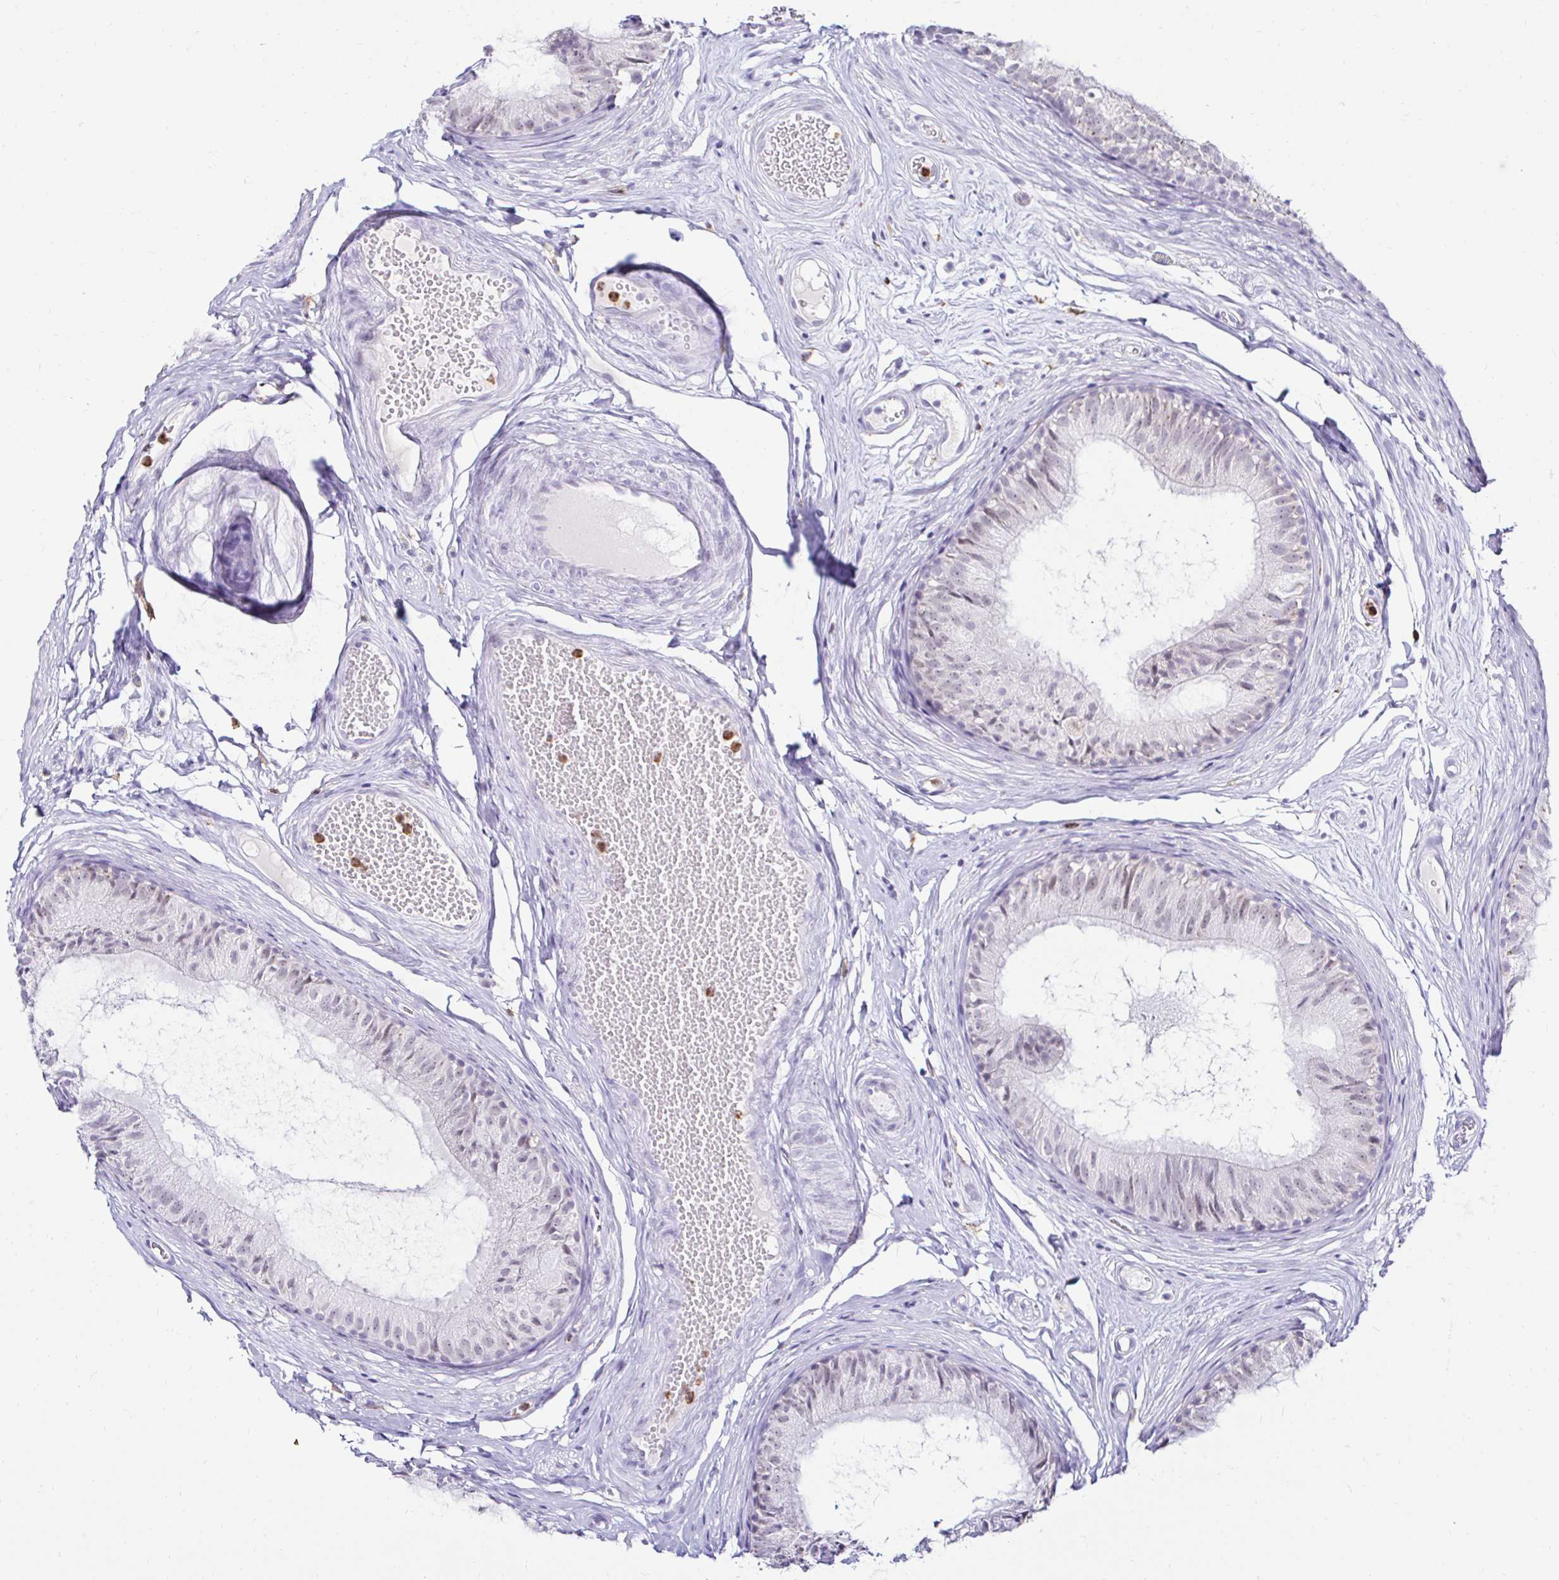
{"staining": {"intensity": "negative", "quantity": "none", "location": "none"}, "tissue": "epididymis", "cell_type": "Glandular cells", "image_type": "normal", "snomed": [{"axis": "morphology", "description": "Normal tissue, NOS"}, {"axis": "morphology", "description": "Seminoma, NOS"}, {"axis": "topography", "description": "Testis"}, {"axis": "topography", "description": "Epididymis"}], "caption": "Immunohistochemical staining of unremarkable epididymis exhibits no significant expression in glandular cells.", "gene": "CYBB", "patient": {"sex": "male", "age": 34}}